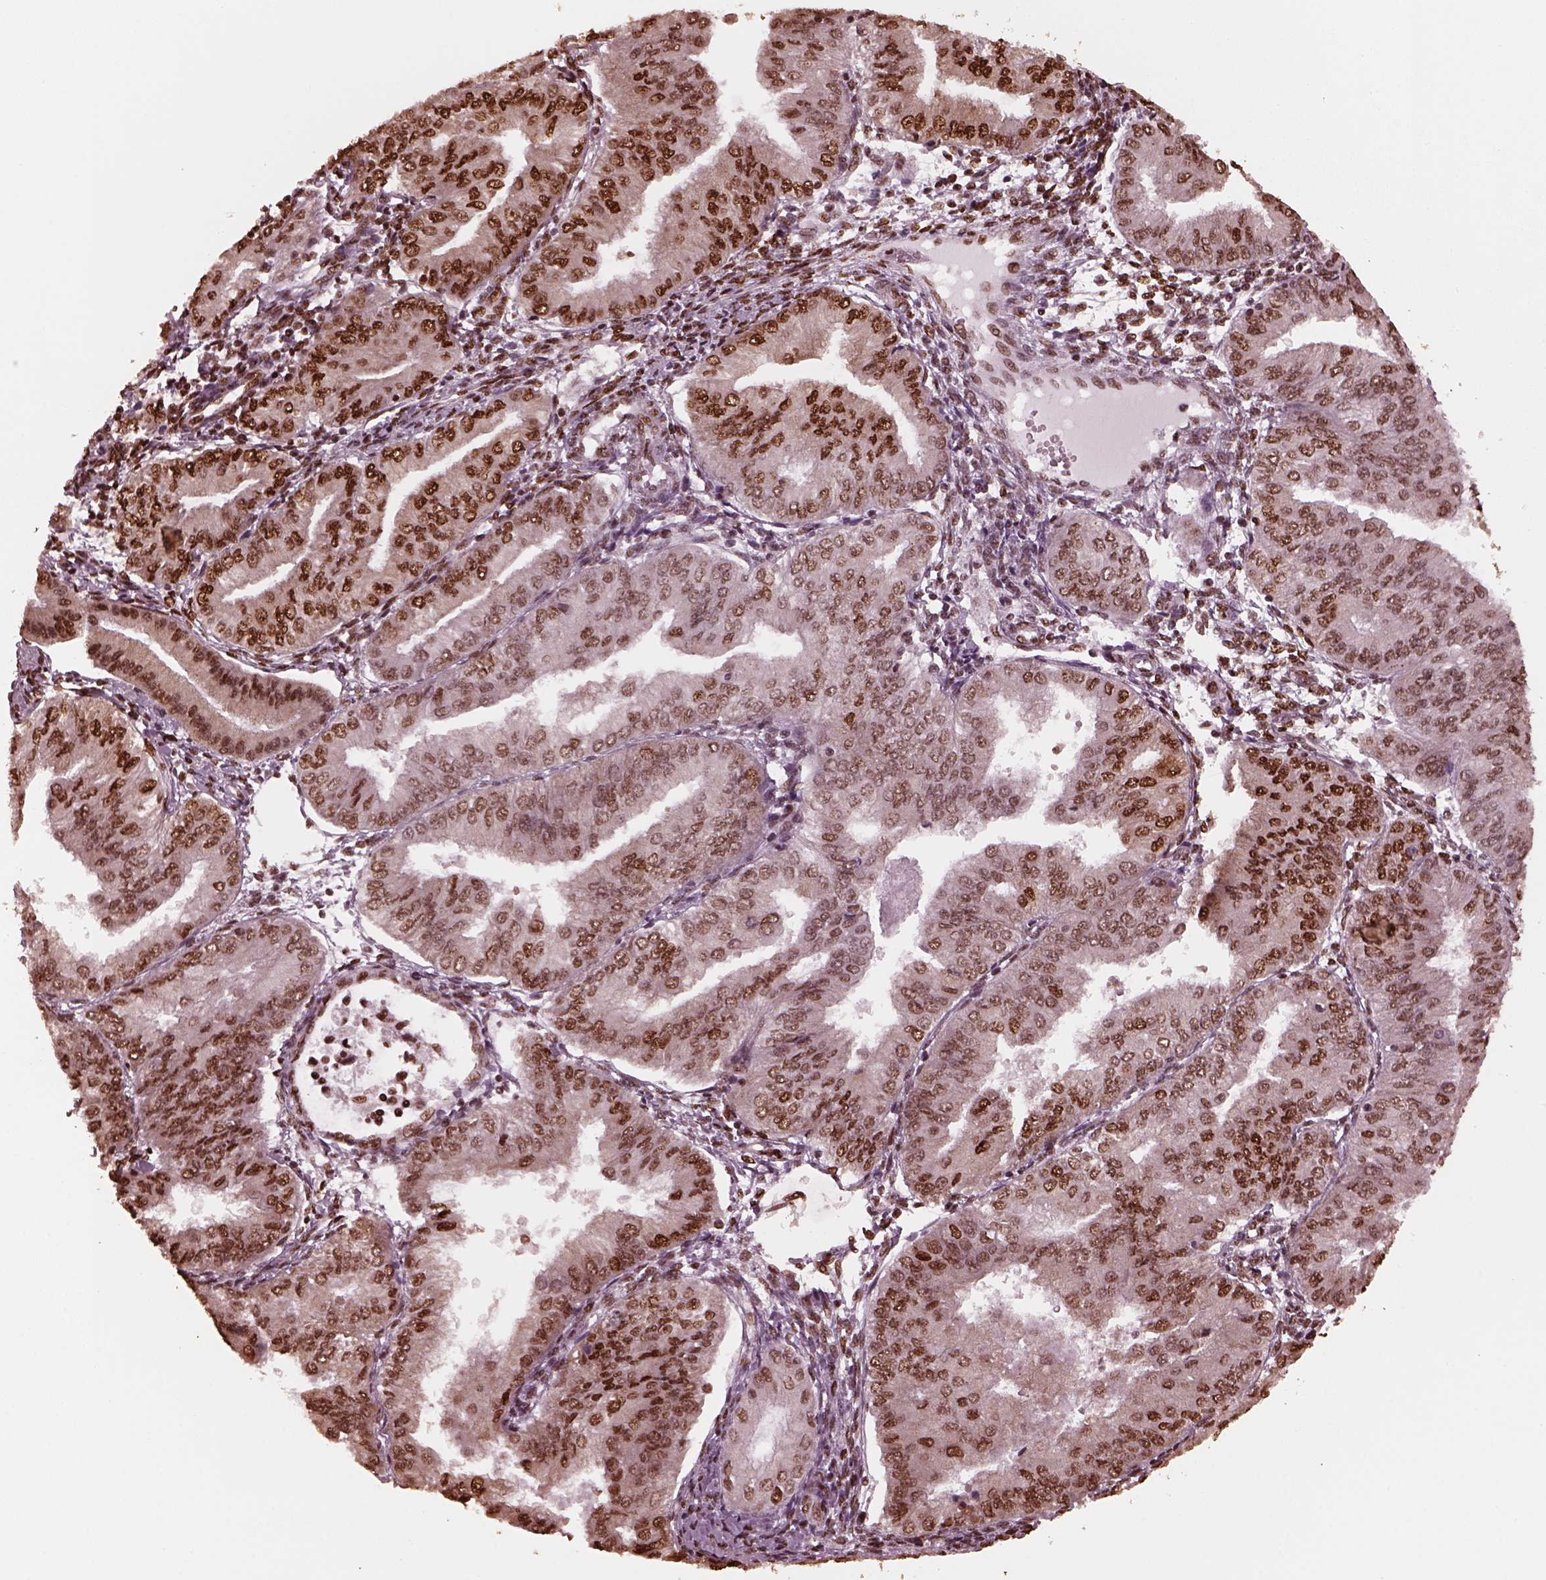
{"staining": {"intensity": "strong", "quantity": "25%-75%", "location": "nuclear"}, "tissue": "endometrial cancer", "cell_type": "Tumor cells", "image_type": "cancer", "snomed": [{"axis": "morphology", "description": "Adenocarcinoma, NOS"}, {"axis": "topography", "description": "Endometrium"}], "caption": "This is a micrograph of IHC staining of endometrial cancer, which shows strong expression in the nuclear of tumor cells.", "gene": "NSD1", "patient": {"sex": "female", "age": 53}}